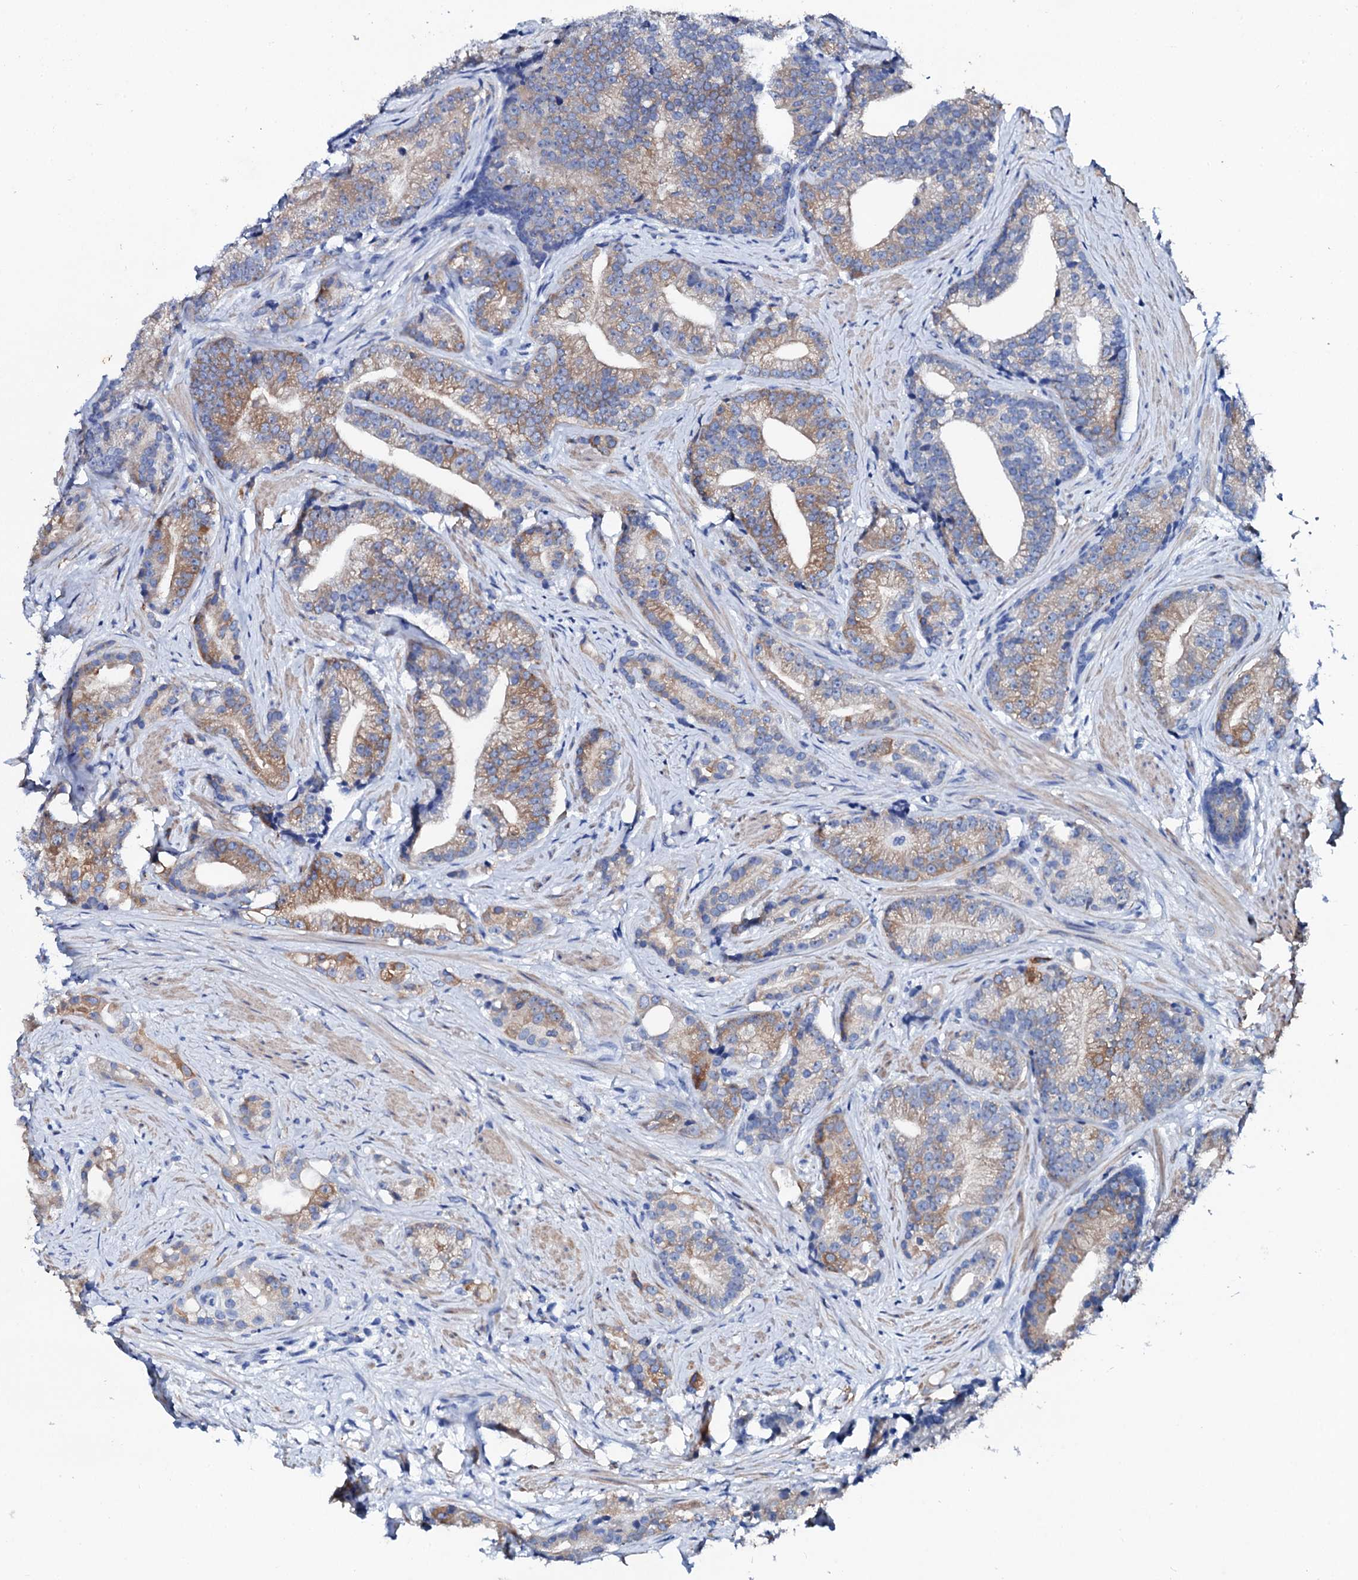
{"staining": {"intensity": "moderate", "quantity": ">75%", "location": "cytoplasmic/membranous"}, "tissue": "prostate cancer", "cell_type": "Tumor cells", "image_type": "cancer", "snomed": [{"axis": "morphology", "description": "Adenocarcinoma, Low grade"}, {"axis": "topography", "description": "Prostate"}], "caption": "Prostate cancer stained with immunohistochemistry (IHC) displays moderate cytoplasmic/membranous expression in about >75% of tumor cells.", "gene": "GLB1L3", "patient": {"sex": "male", "age": 71}}